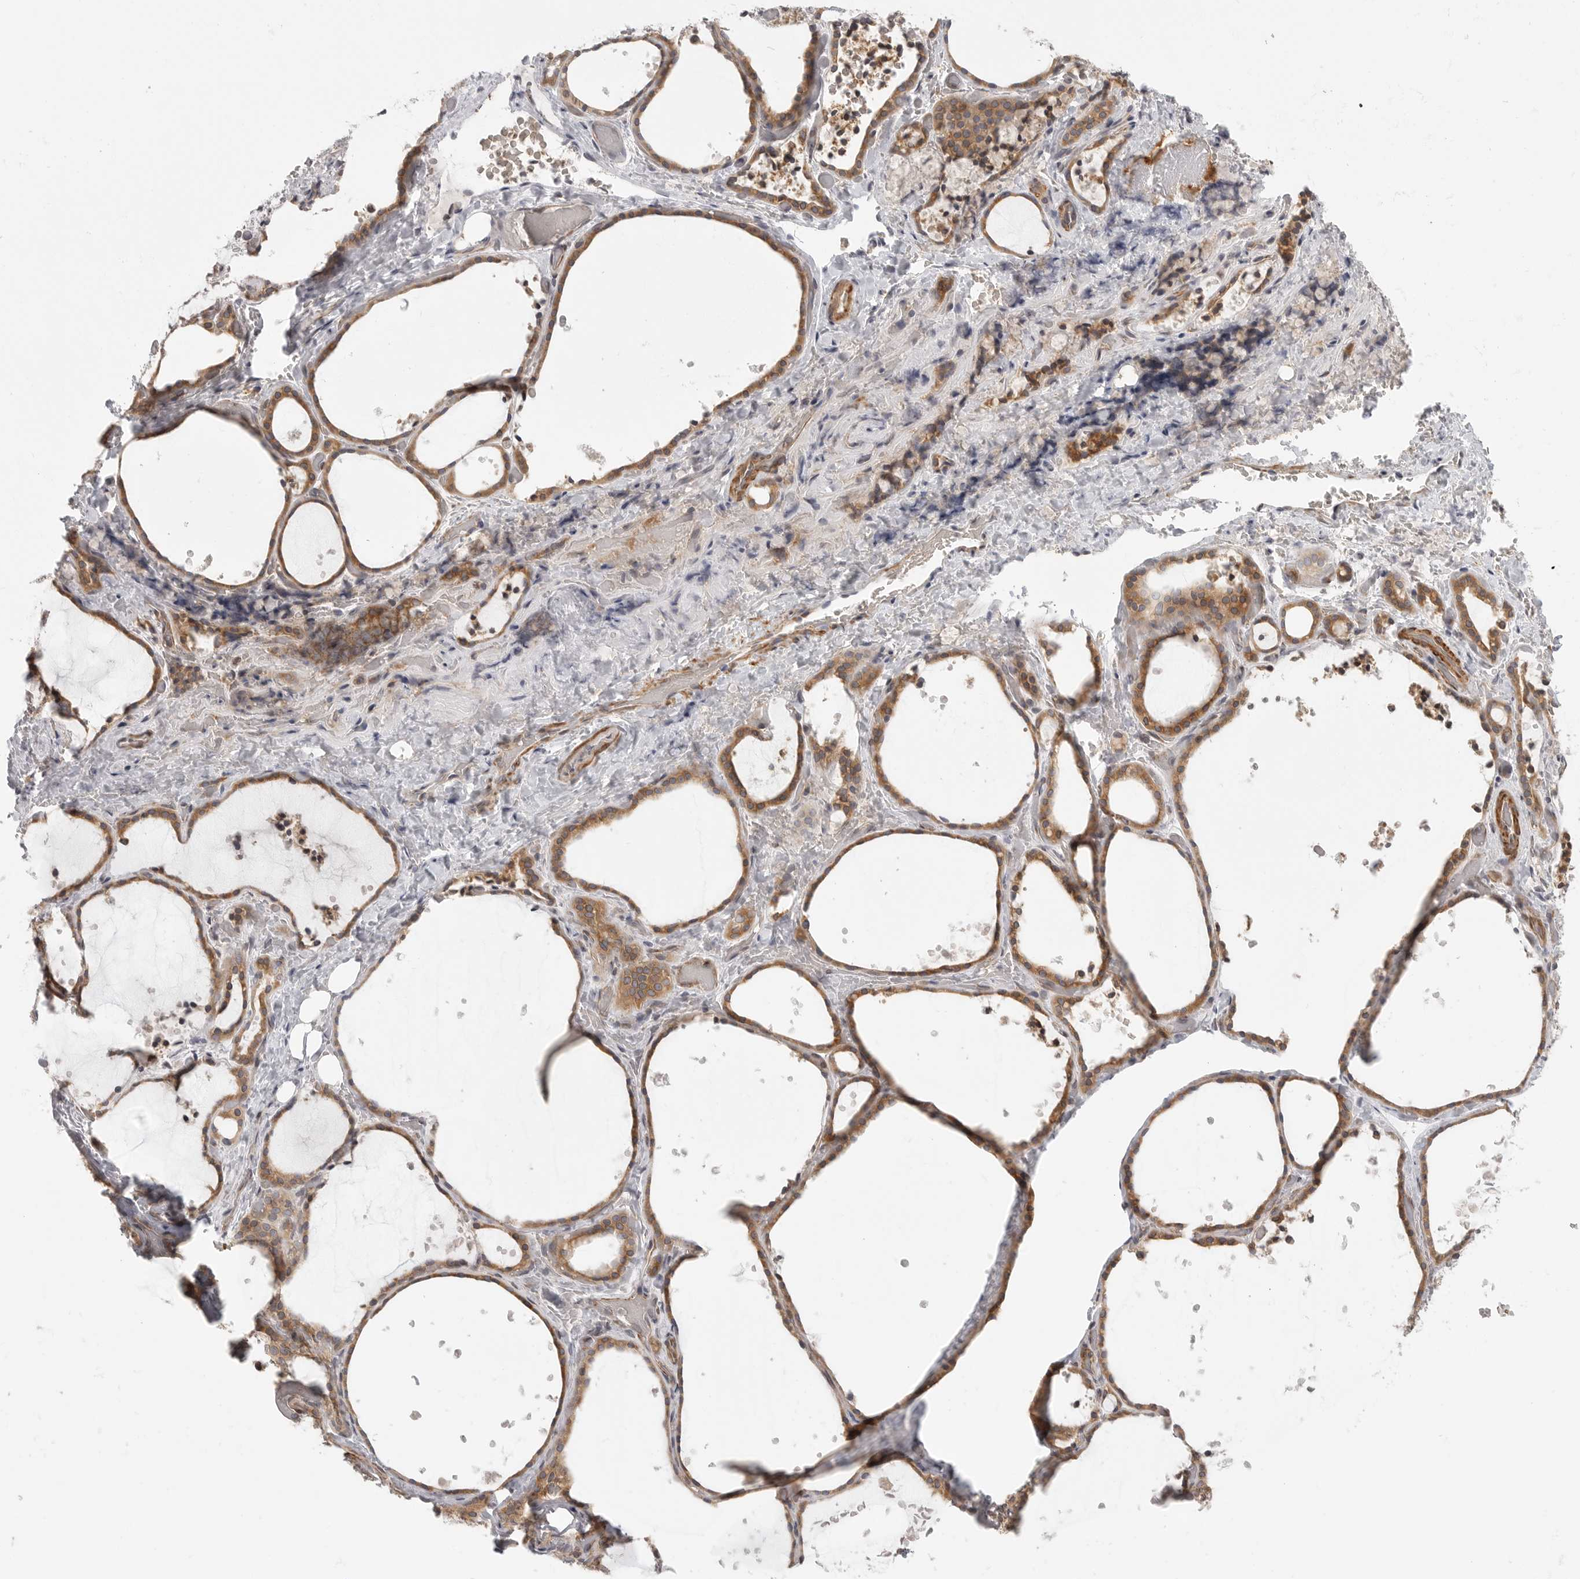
{"staining": {"intensity": "moderate", "quantity": ">75%", "location": "cytoplasmic/membranous"}, "tissue": "thyroid gland", "cell_type": "Glandular cells", "image_type": "normal", "snomed": [{"axis": "morphology", "description": "Normal tissue, NOS"}, {"axis": "topography", "description": "Thyroid gland"}], "caption": "Glandular cells reveal medium levels of moderate cytoplasmic/membranous staining in approximately >75% of cells in normal thyroid gland.", "gene": "CERS2", "patient": {"sex": "female", "age": 44}}